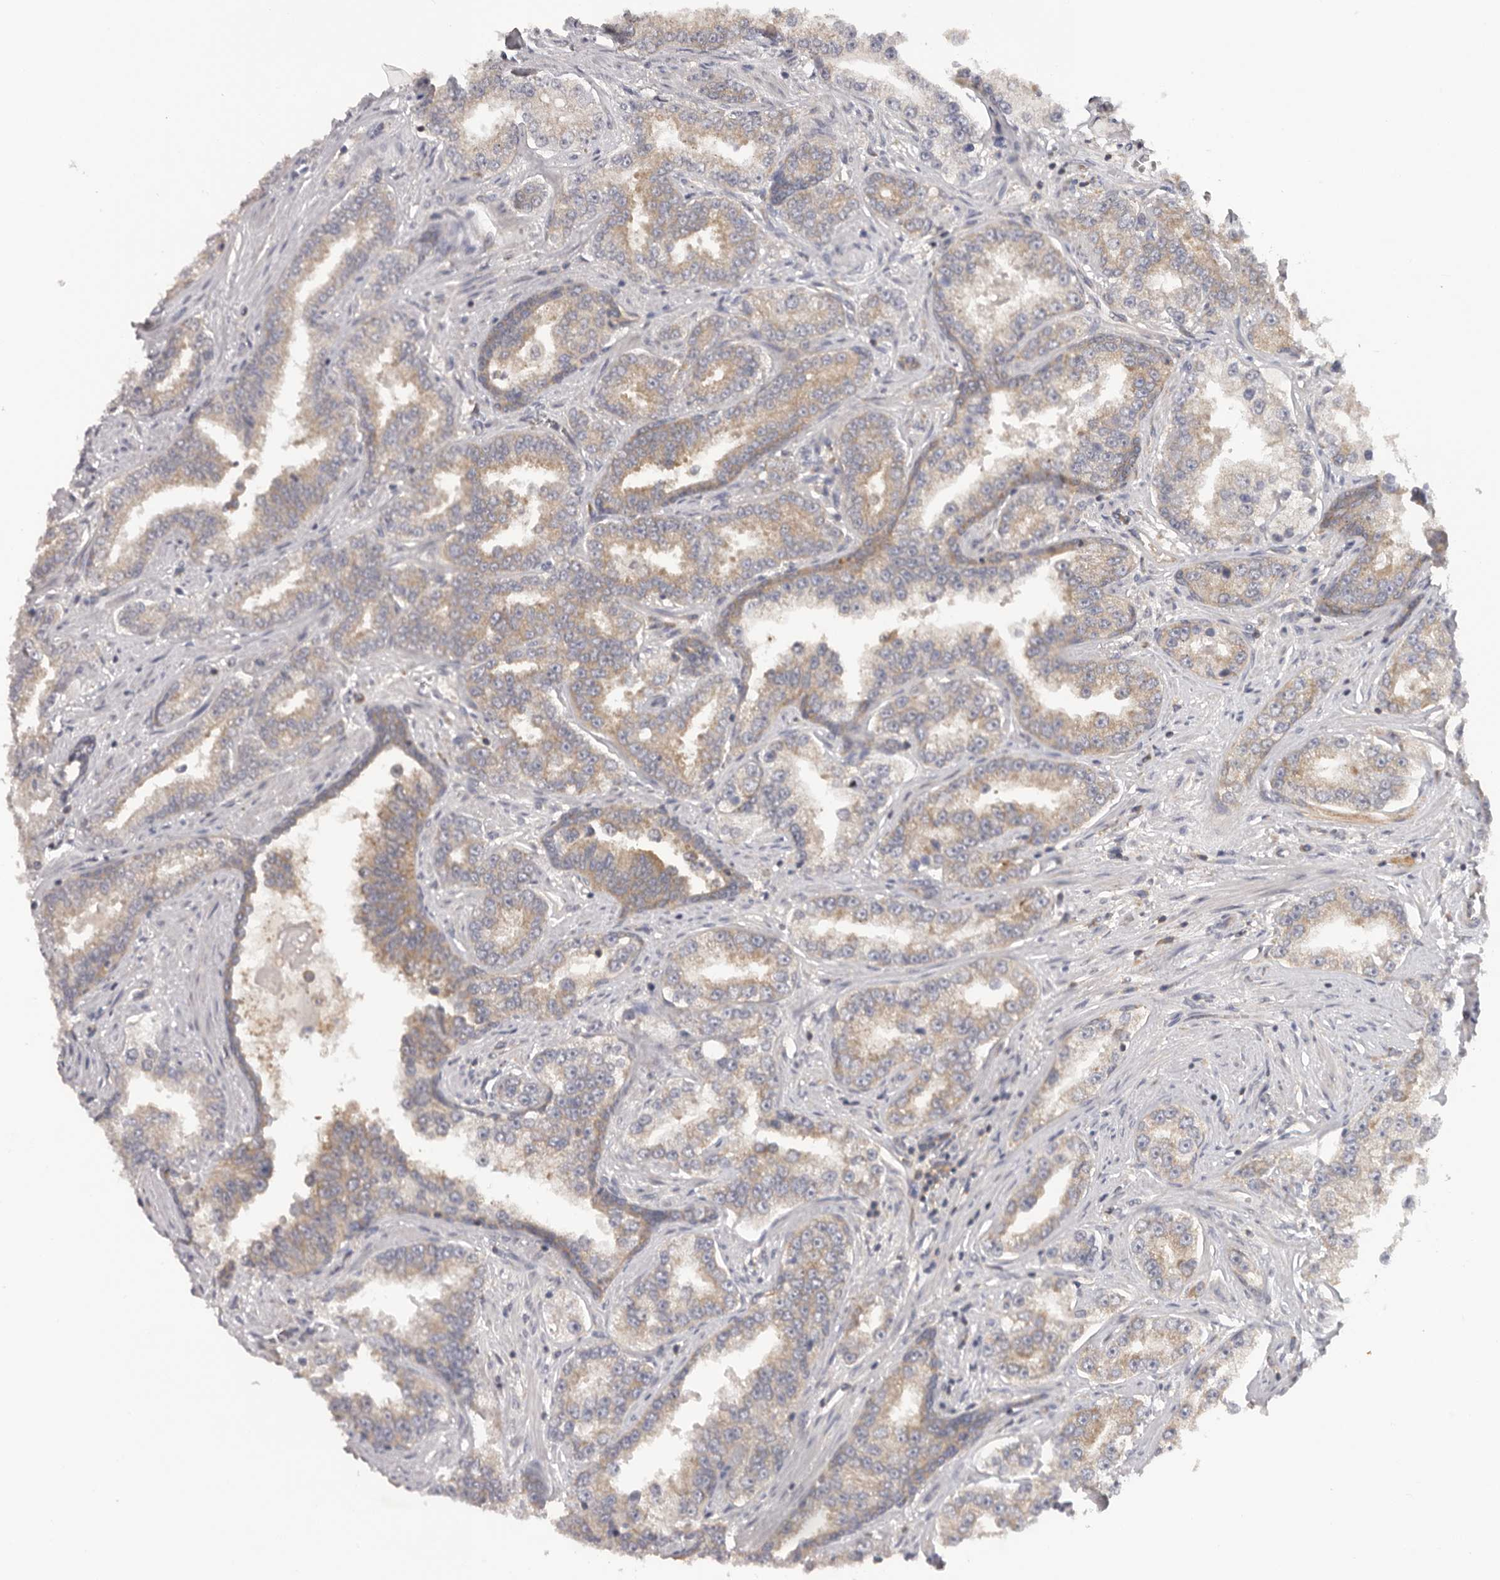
{"staining": {"intensity": "moderate", "quantity": ">75%", "location": "cytoplasmic/membranous"}, "tissue": "prostate cancer", "cell_type": "Tumor cells", "image_type": "cancer", "snomed": [{"axis": "morphology", "description": "Normal tissue, NOS"}, {"axis": "morphology", "description": "Adenocarcinoma, High grade"}, {"axis": "topography", "description": "Prostate"}], "caption": "Tumor cells display moderate cytoplasmic/membranous staining in approximately >75% of cells in prostate high-grade adenocarcinoma.", "gene": "PPP1R42", "patient": {"sex": "male", "age": 83}}